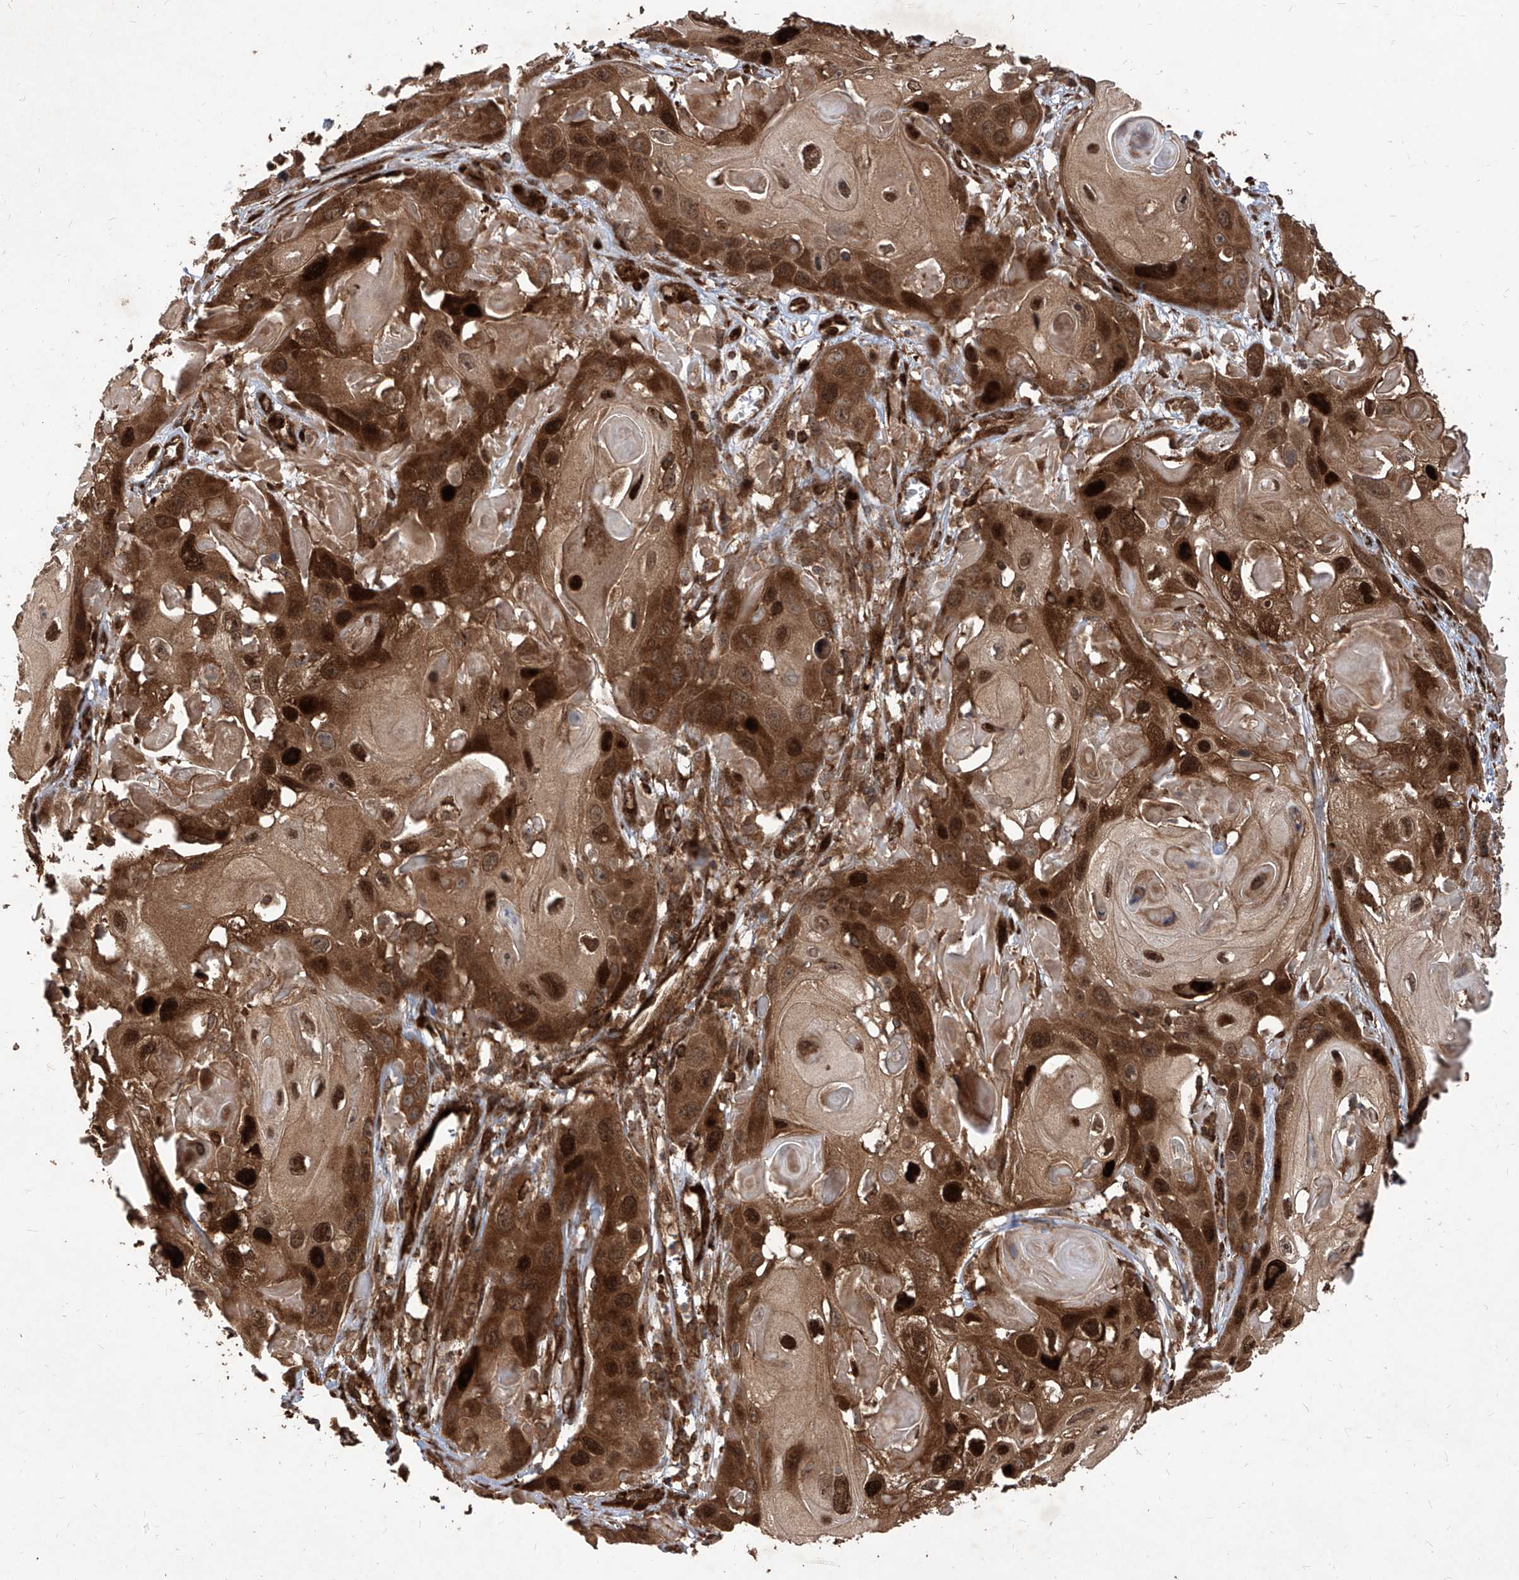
{"staining": {"intensity": "strong", "quantity": ">75%", "location": "cytoplasmic/membranous,nuclear"}, "tissue": "skin cancer", "cell_type": "Tumor cells", "image_type": "cancer", "snomed": [{"axis": "morphology", "description": "Squamous cell carcinoma, NOS"}, {"axis": "topography", "description": "Skin"}], "caption": "Strong cytoplasmic/membranous and nuclear protein expression is present in approximately >75% of tumor cells in skin squamous cell carcinoma.", "gene": "MAGED2", "patient": {"sex": "male", "age": 55}}